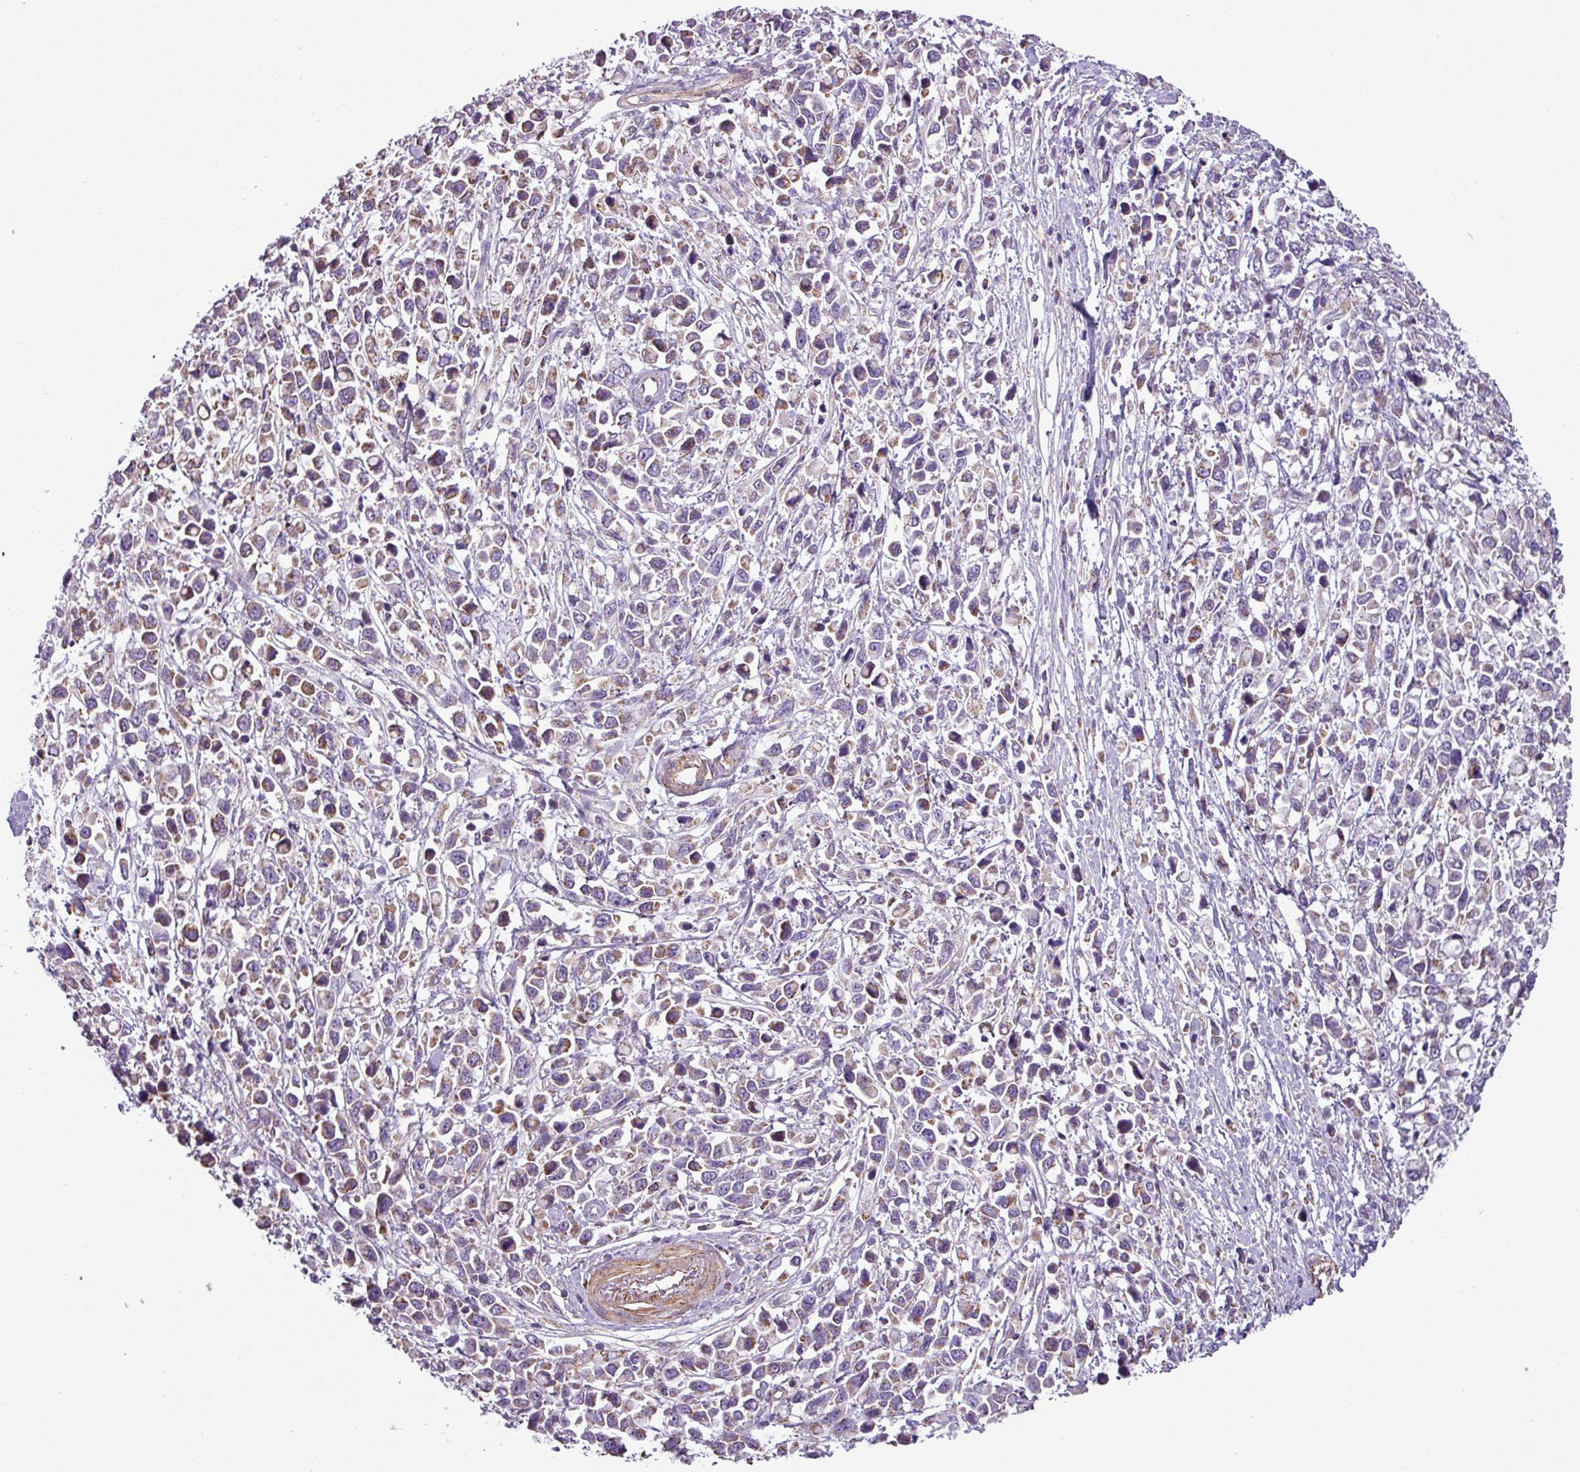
{"staining": {"intensity": "moderate", "quantity": "25%-75%", "location": "cytoplasmic/membranous"}, "tissue": "stomach cancer", "cell_type": "Tumor cells", "image_type": "cancer", "snomed": [{"axis": "morphology", "description": "Adenocarcinoma, NOS"}, {"axis": "topography", "description": "Stomach"}], "caption": "Immunohistochemical staining of human stomach adenocarcinoma displays medium levels of moderate cytoplasmic/membranous positivity in about 25%-75% of tumor cells.", "gene": "BTN2A2", "patient": {"sex": "female", "age": 81}}